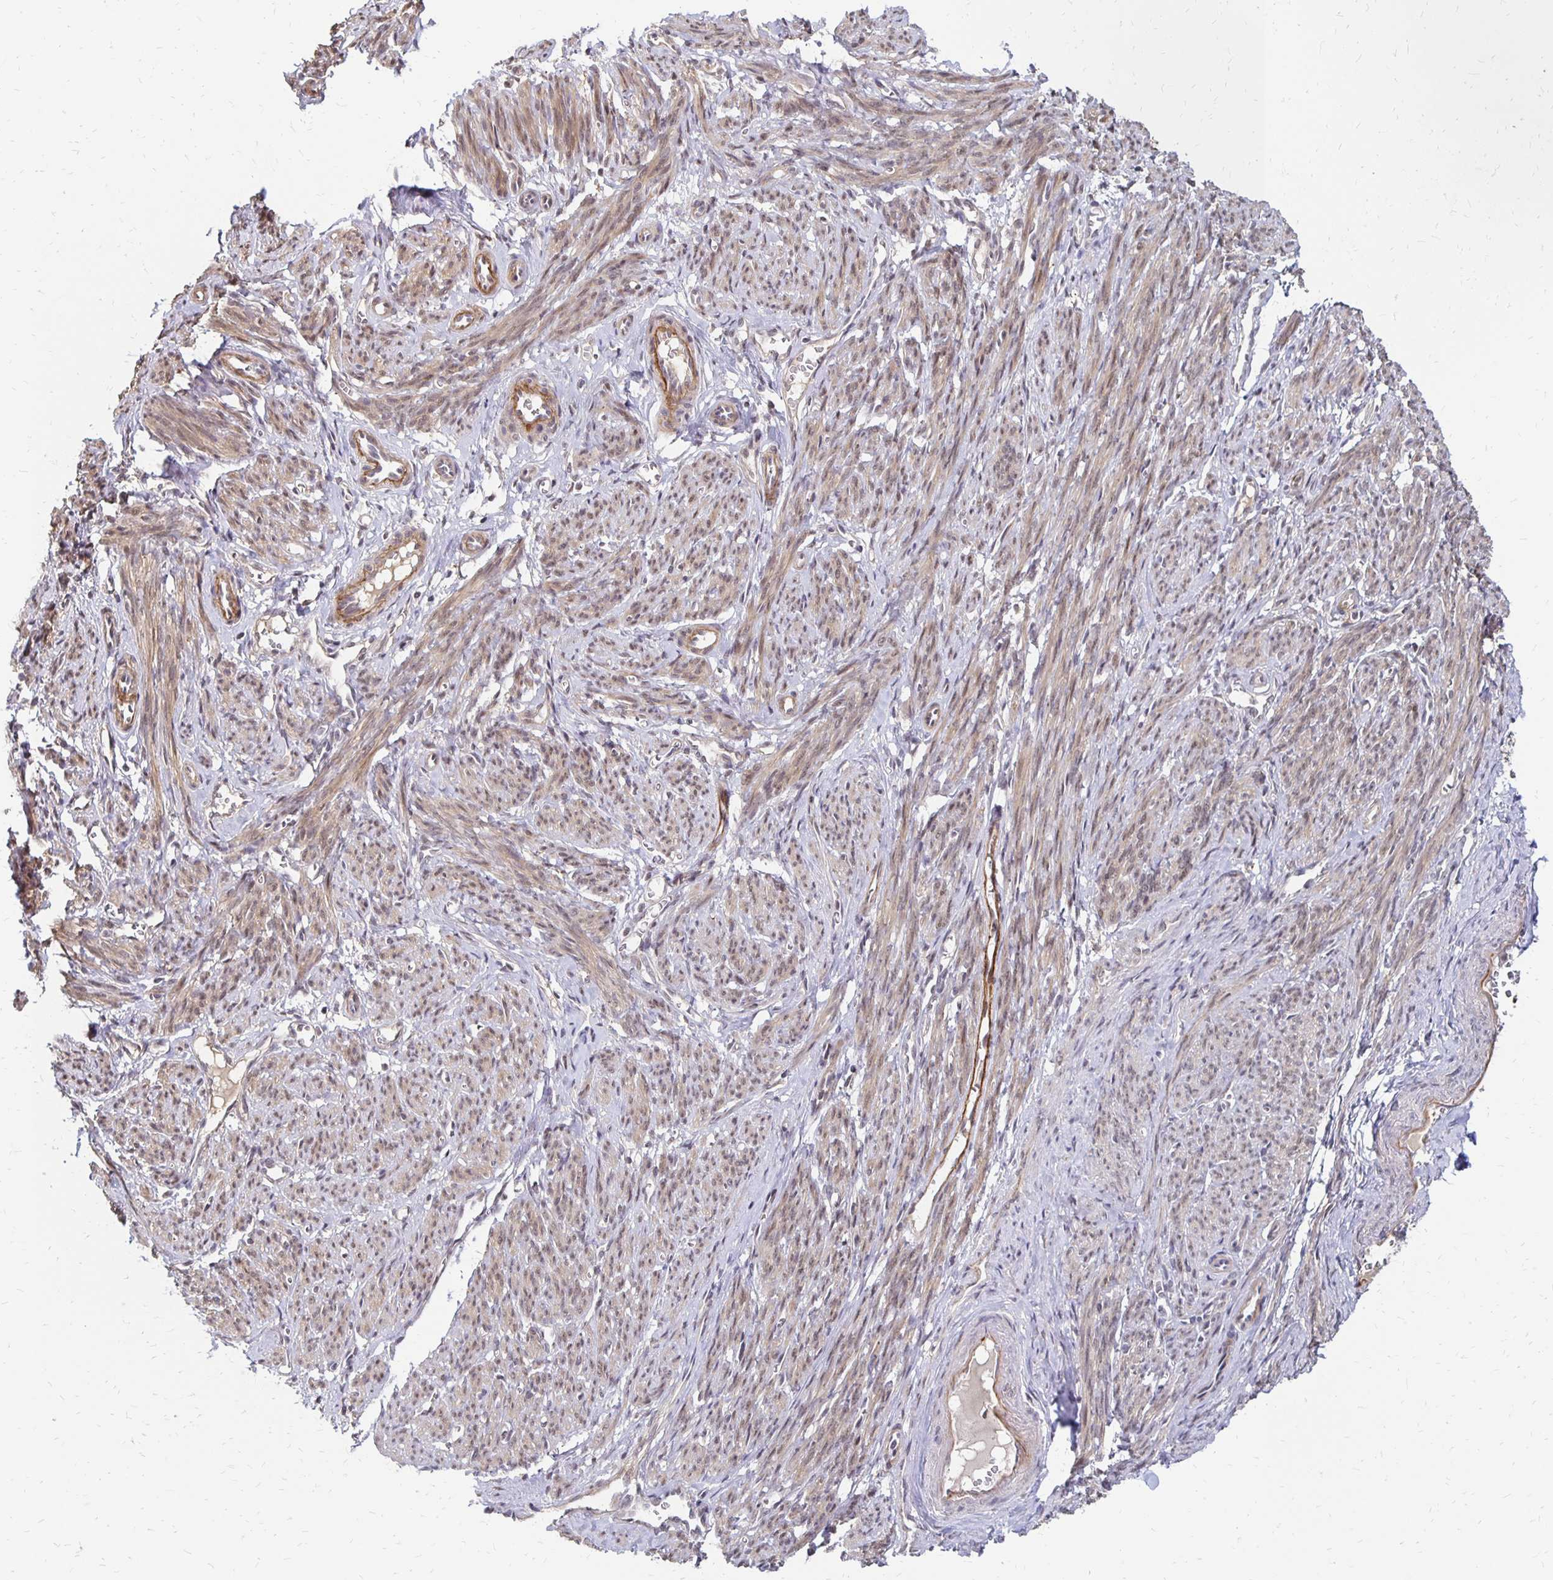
{"staining": {"intensity": "moderate", "quantity": "25%-75%", "location": "cytoplasmic/membranous,nuclear"}, "tissue": "smooth muscle", "cell_type": "Smooth muscle cells", "image_type": "normal", "snomed": [{"axis": "morphology", "description": "Normal tissue, NOS"}, {"axis": "topography", "description": "Smooth muscle"}], "caption": "This photomicrograph exhibits immunohistochemistry (IHC) staining of benign smooth muscle, with medium moderate cytoplasmic/membranous,nuclear positivity in about 25%-75% of smooth muscle cells.", "gene": "CLASRP", "patient": {"sex": "female", "age": 65}}